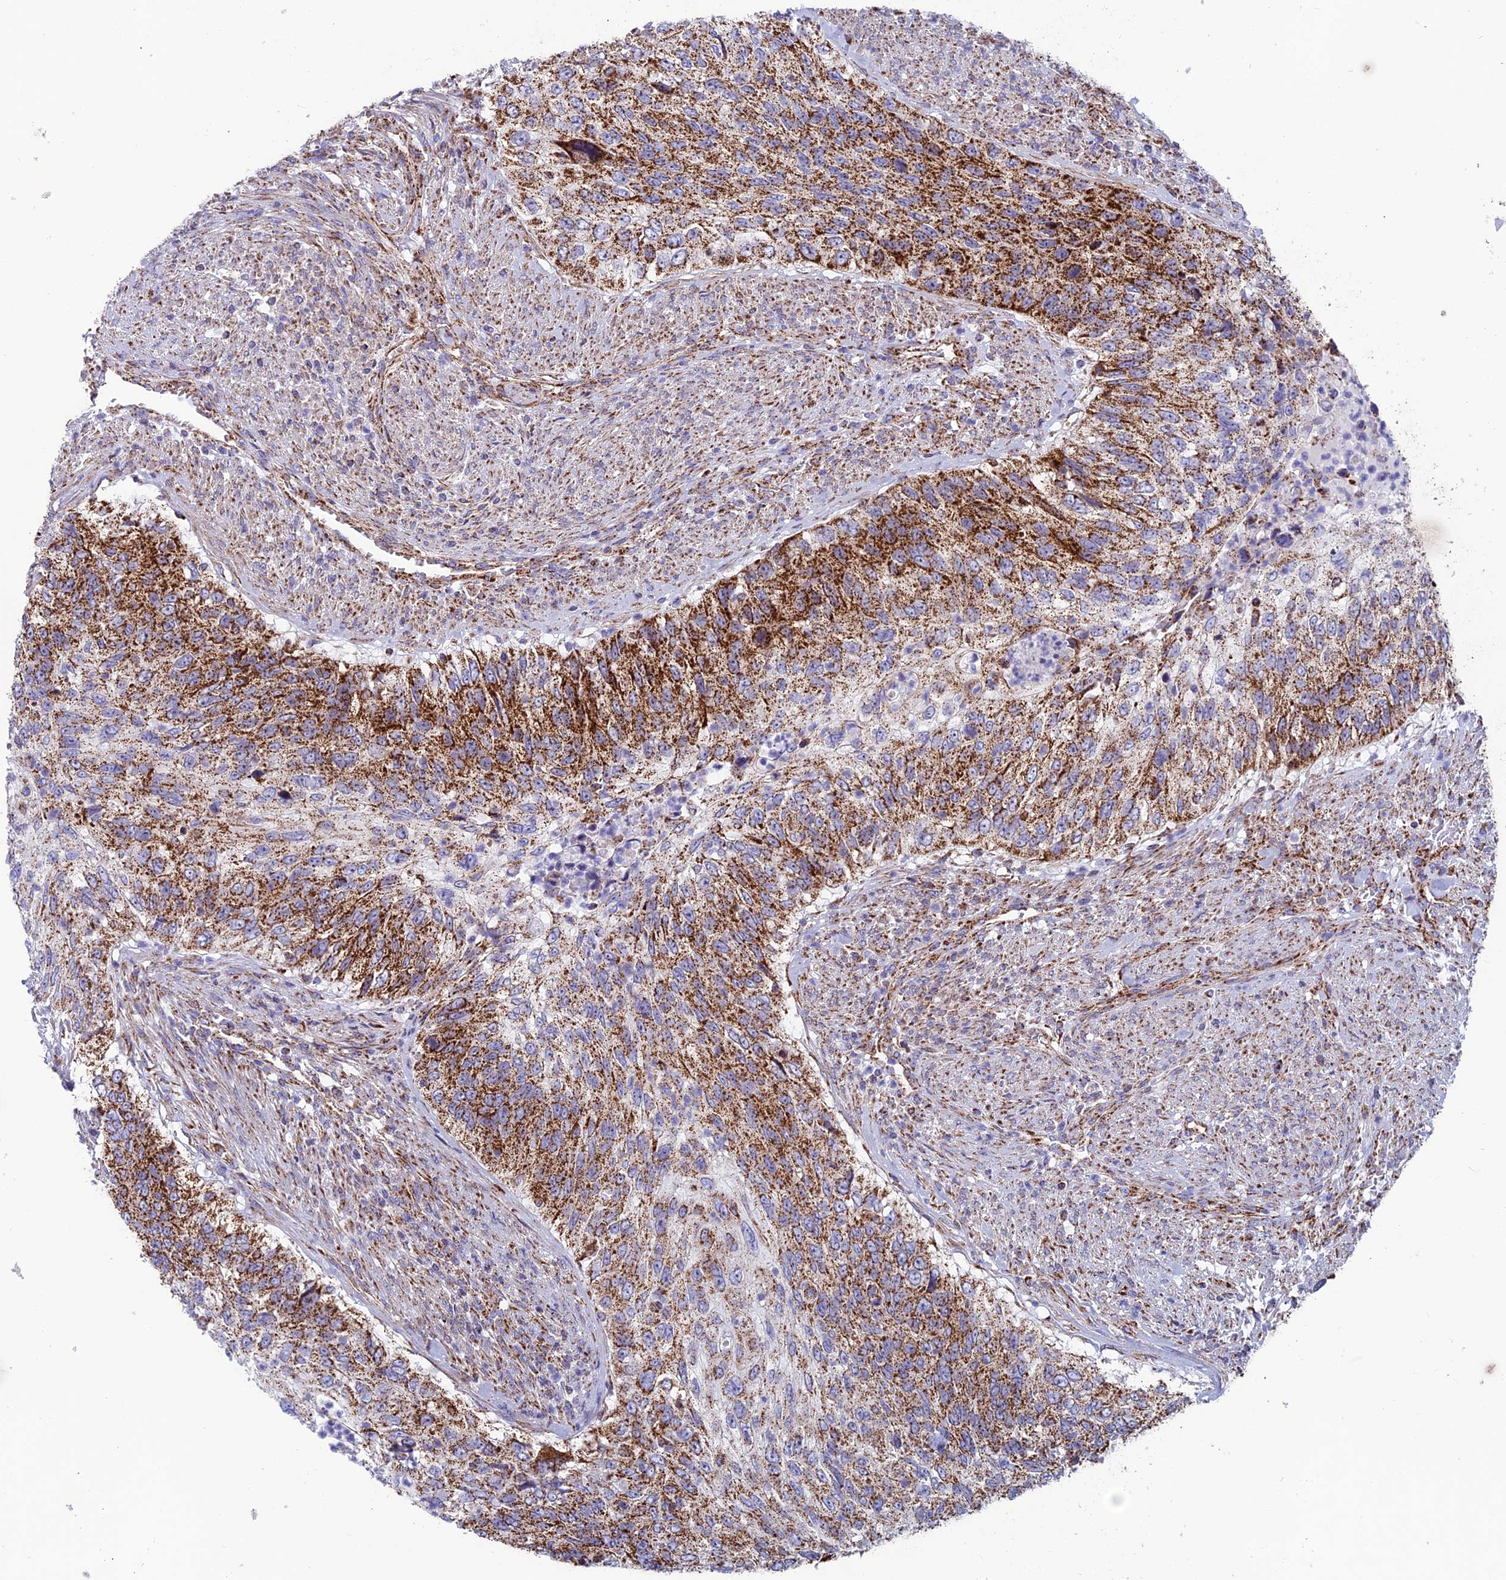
{"staining": {"intensity": "strong", "quantity": ">75%", "location": "cytoplasmic/membranous"}, "tissue": "urothelial cancer", "cell_type": "Tumor cells", "image_type": "cancer", "snomed": [{"axis": "morphology", "description": "Urothelial carcinoma, High grade"}, {"axis": "topography", "description": "Urinary bladder"}], "caption": "High-magnification brightfield microscopy of high-grade urothelial carcinoma stained with DAB (3,3'-diaminobenzidine) (brown) and counterstained with hematoxylin (blue). tumor cells exhibit strong cytoplasmic/membranous positivity is seen in approximately>75% of cells.", "gene": "MRPS18B", "patient": {"sex": "female", "age": 60}}